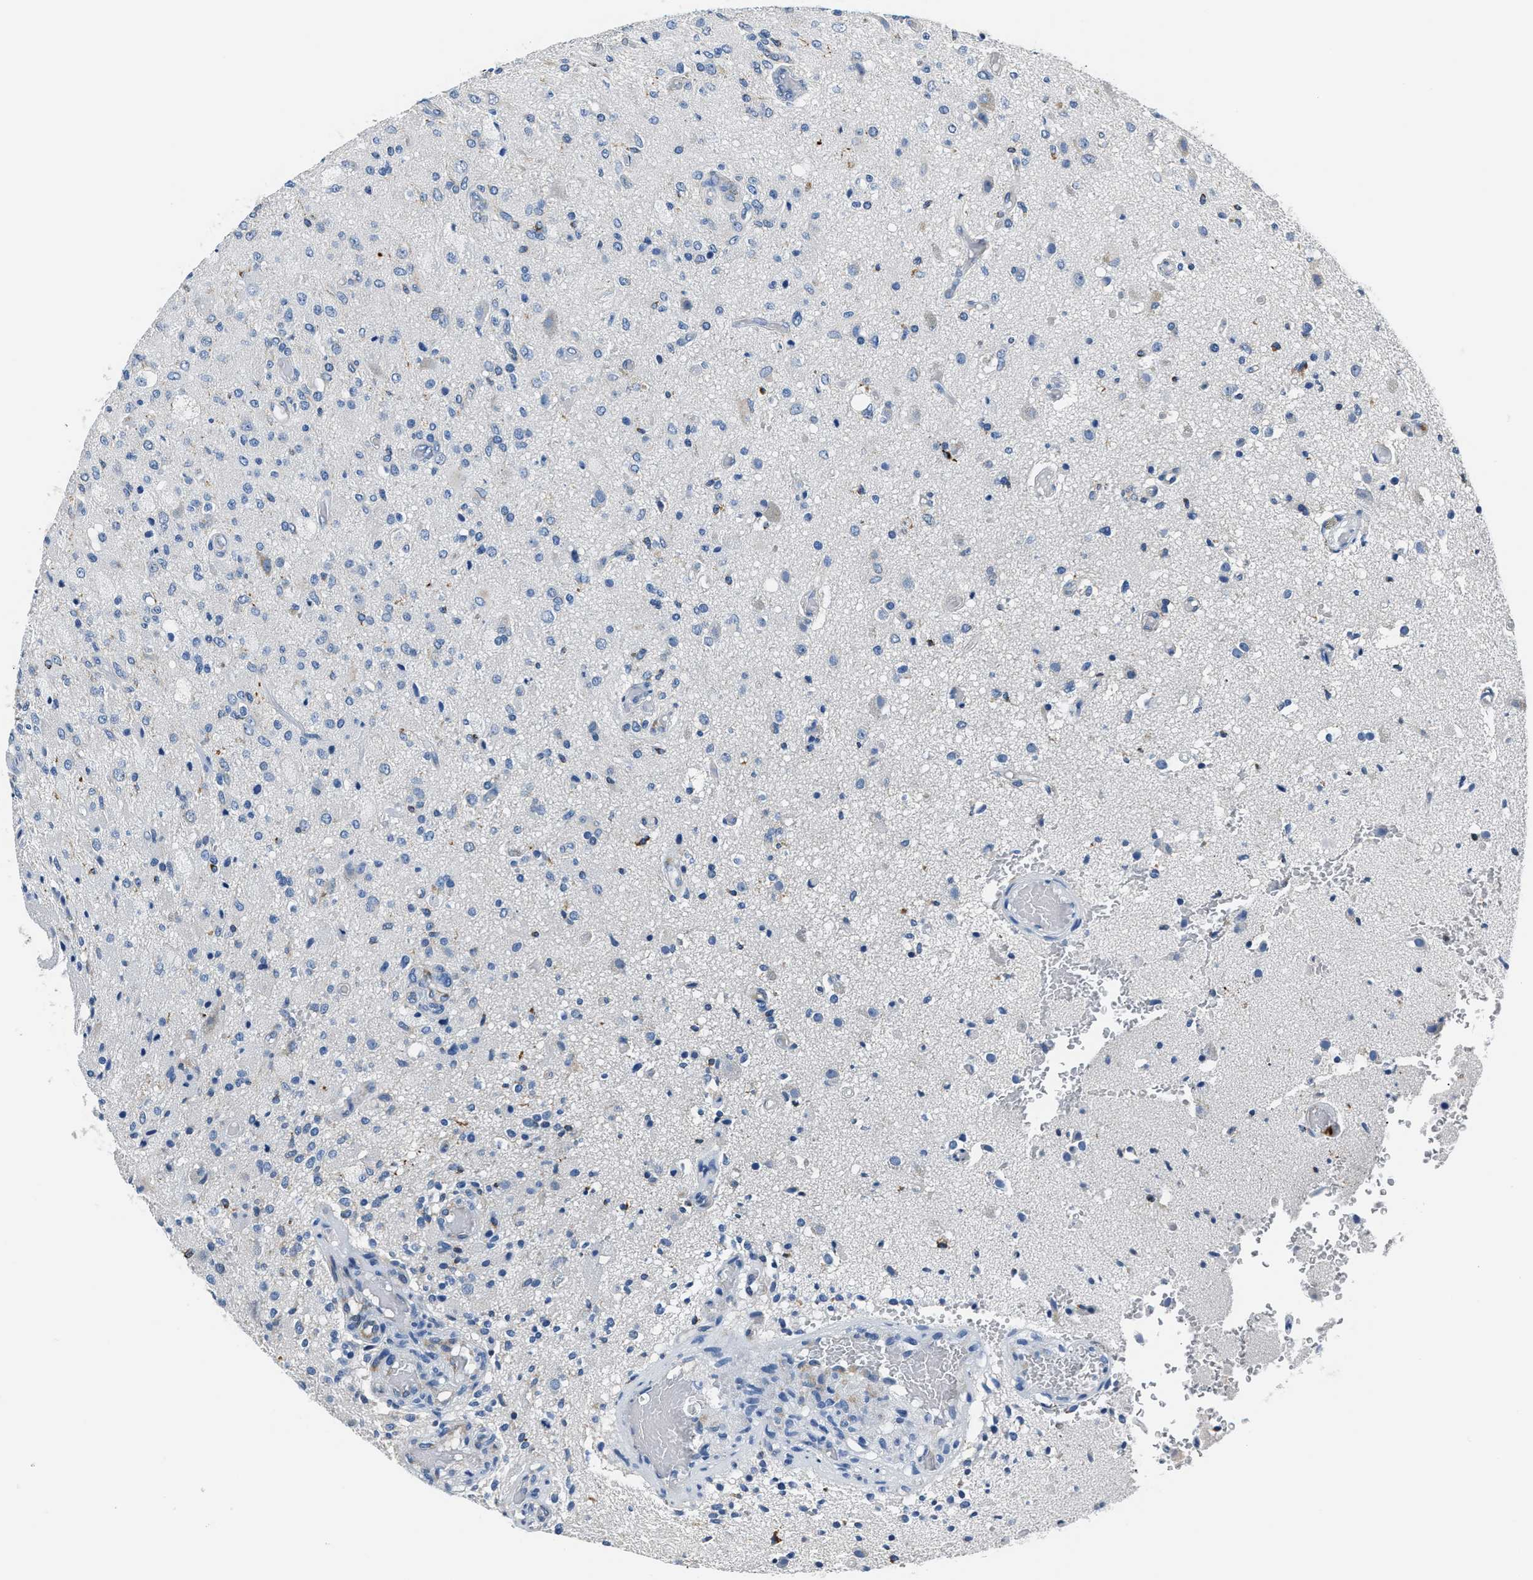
{"staining": {"intensity": "negative", "quantity": "none", "location": "none"}, "tissue": "glioma", "cell_type": "Tumor cells", "image_type": "cancer", "snomed": [{"axis": "morphology", "description": "Normal tissue, NOS"}, {"axis": "morphology", "description": "Glioma, malignant, High grade"}, {"axis": "topography", "description": "Cerebral cortex"}], "caption": "Glioma was stained to show a protein in brown. There is no significant positivity in tumor cells.", "gene": "AMACR", "patient": {"sex": "male", "age": 77}}